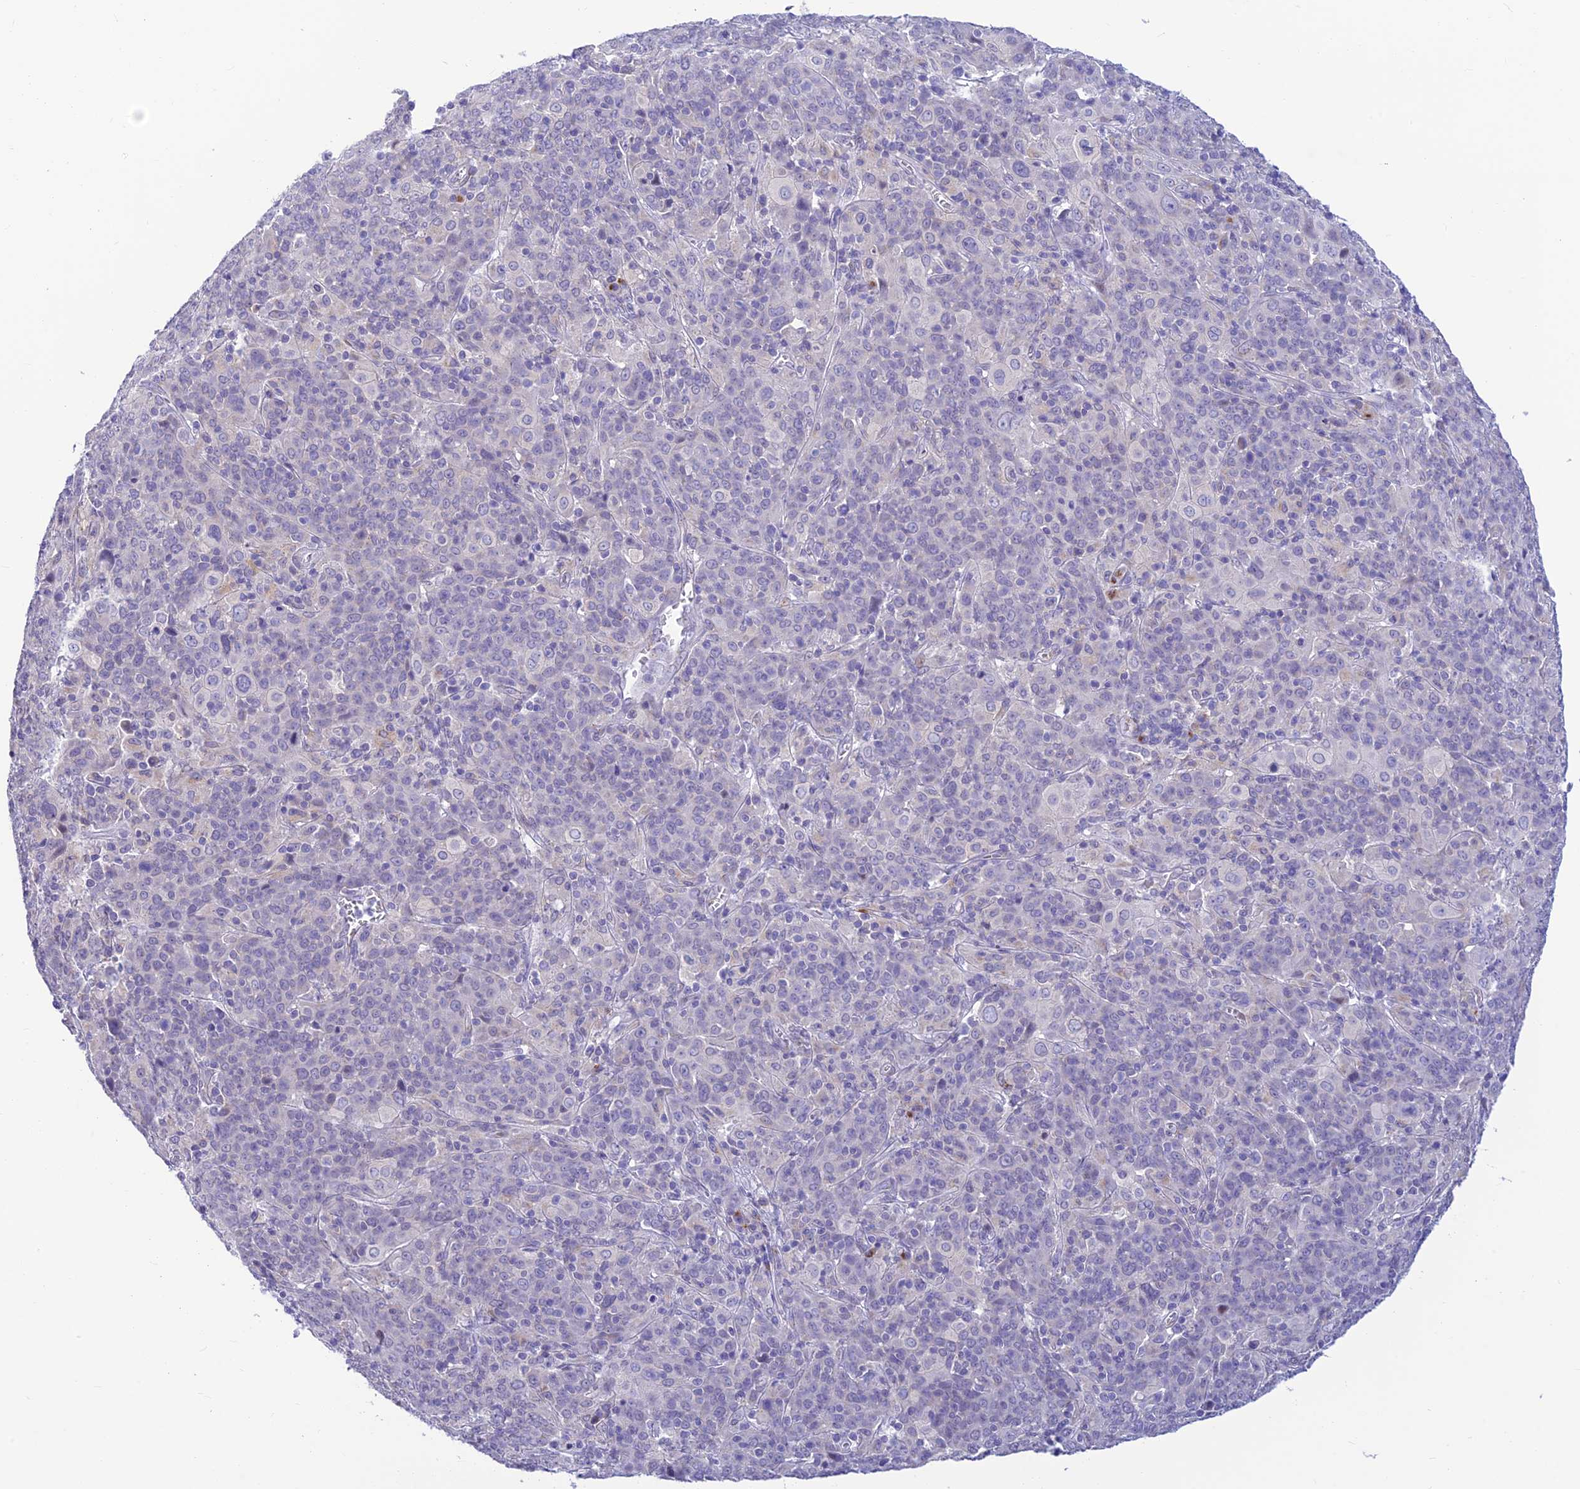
{"staining": {"intensity": "negative", "quantity": "none", "location": "none"}, "tissue": "cervical cancer", "cell_type": "Tumor cells", "image_type": "cancer", "snomed": [{"axis": "morphology", "description": "Squamous cell carcinoma, NOS"}, {"axis": "topography", "description": "Cervix"}], "caption": "A high-resolution photomicrograph shows IHC staining of cervical squamous cell carcinoma, which exhibits no significant expression in tumor cells. The staining is performed using DAB brown chromogen with nuclei counter-stained in using hematoxylin.", "gene": "INKA1", "patient": {"sex": "female", "age": 67}}